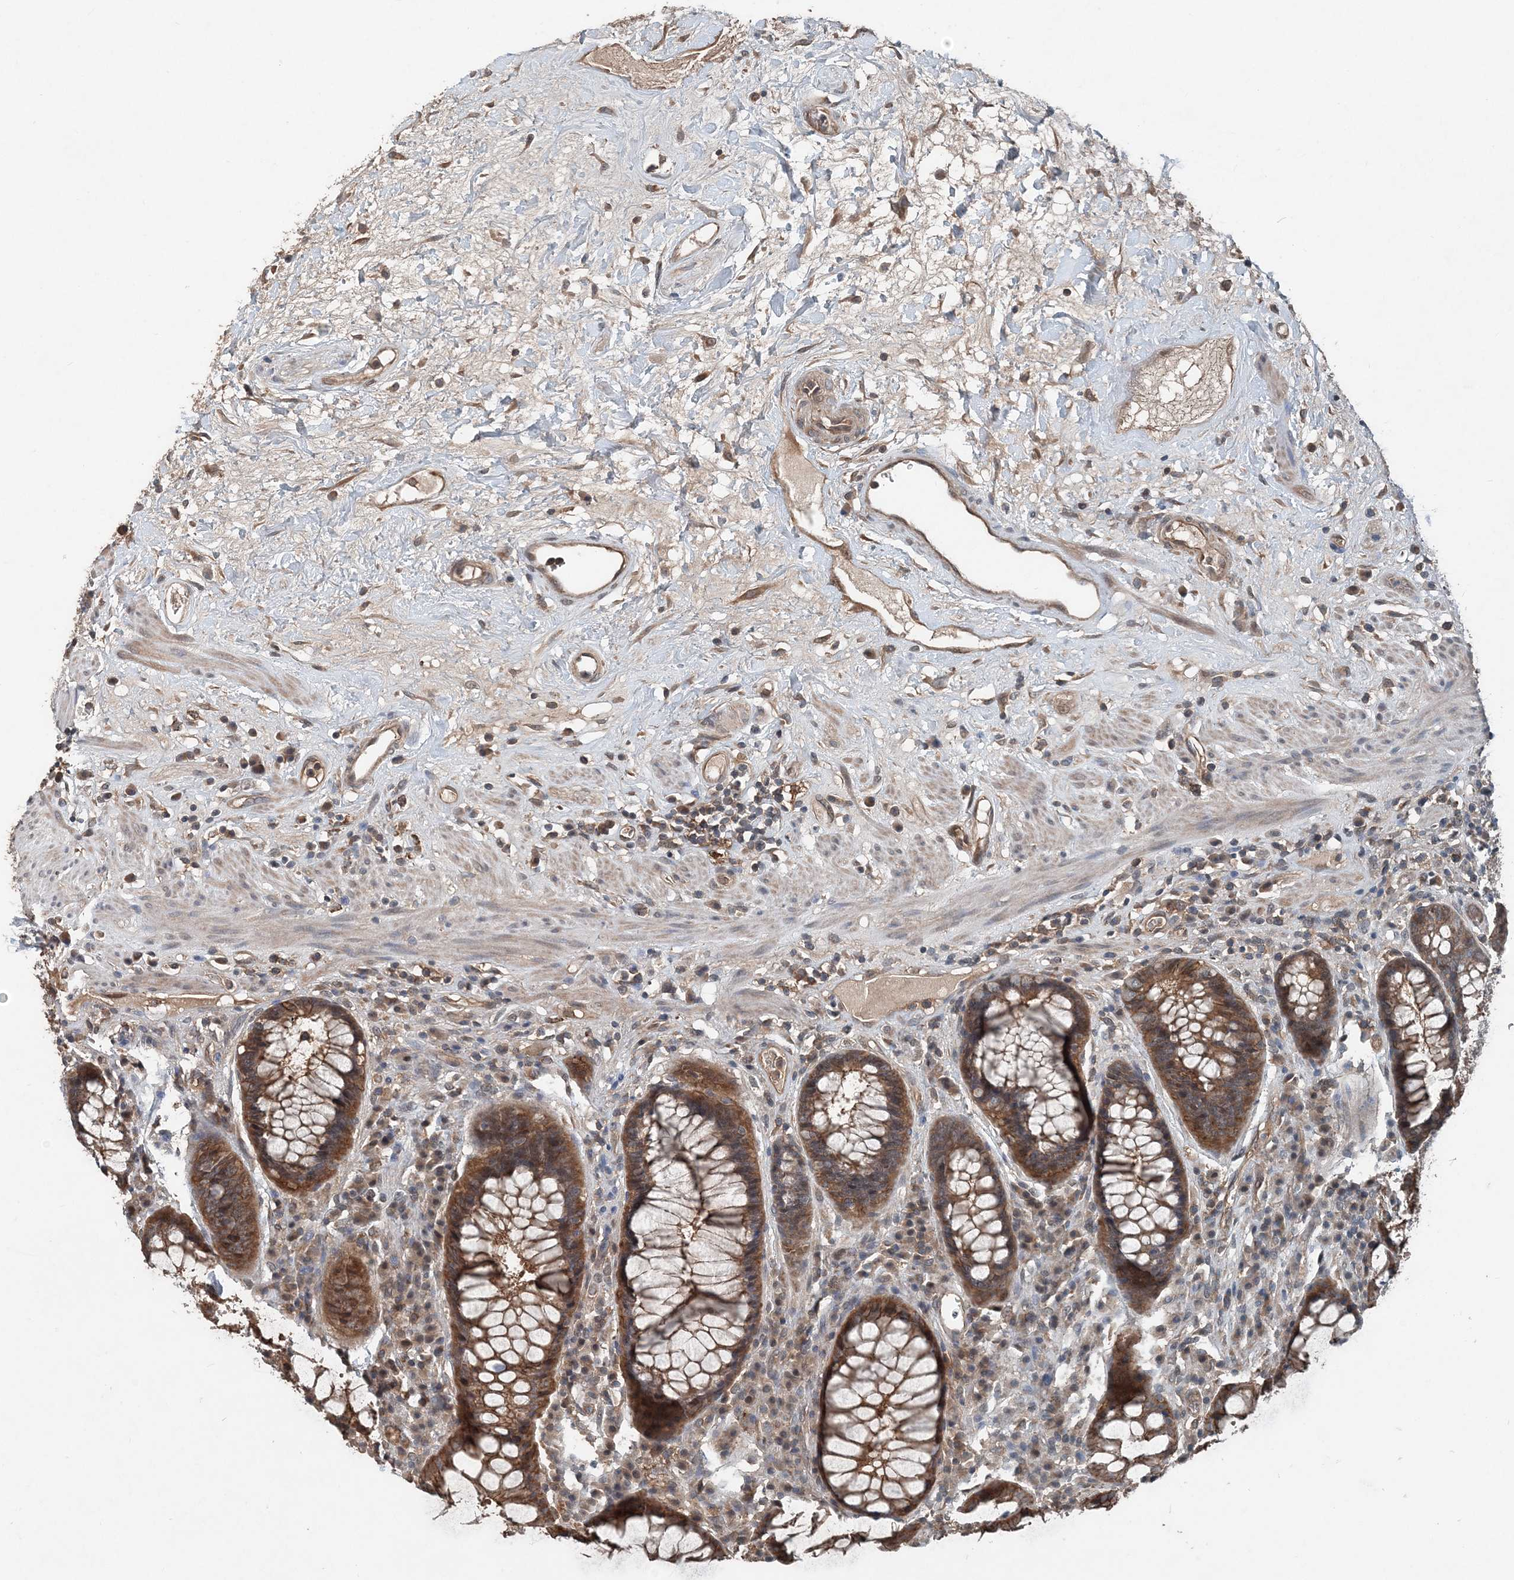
{"staining": {"intensity": "strong", "quantity": ">75%", "location": "cytoplasmic/membranous"}, "tissue": "rectum", "cell_type": "Glandular cells", "image_type": "normal", "snomed": [{"axis": "morphology", "description": "Normal tissue, NOS"}, {"axis": "topography", "description": "Rectum"}], "caption": "Rectum stained for a protein (brown) shows strong cytoplasmic/membranous positive staining in approximately >75% of glandular cells.", "gene": "SMPD3", "patient": {"sex": "male", "age": 64}}